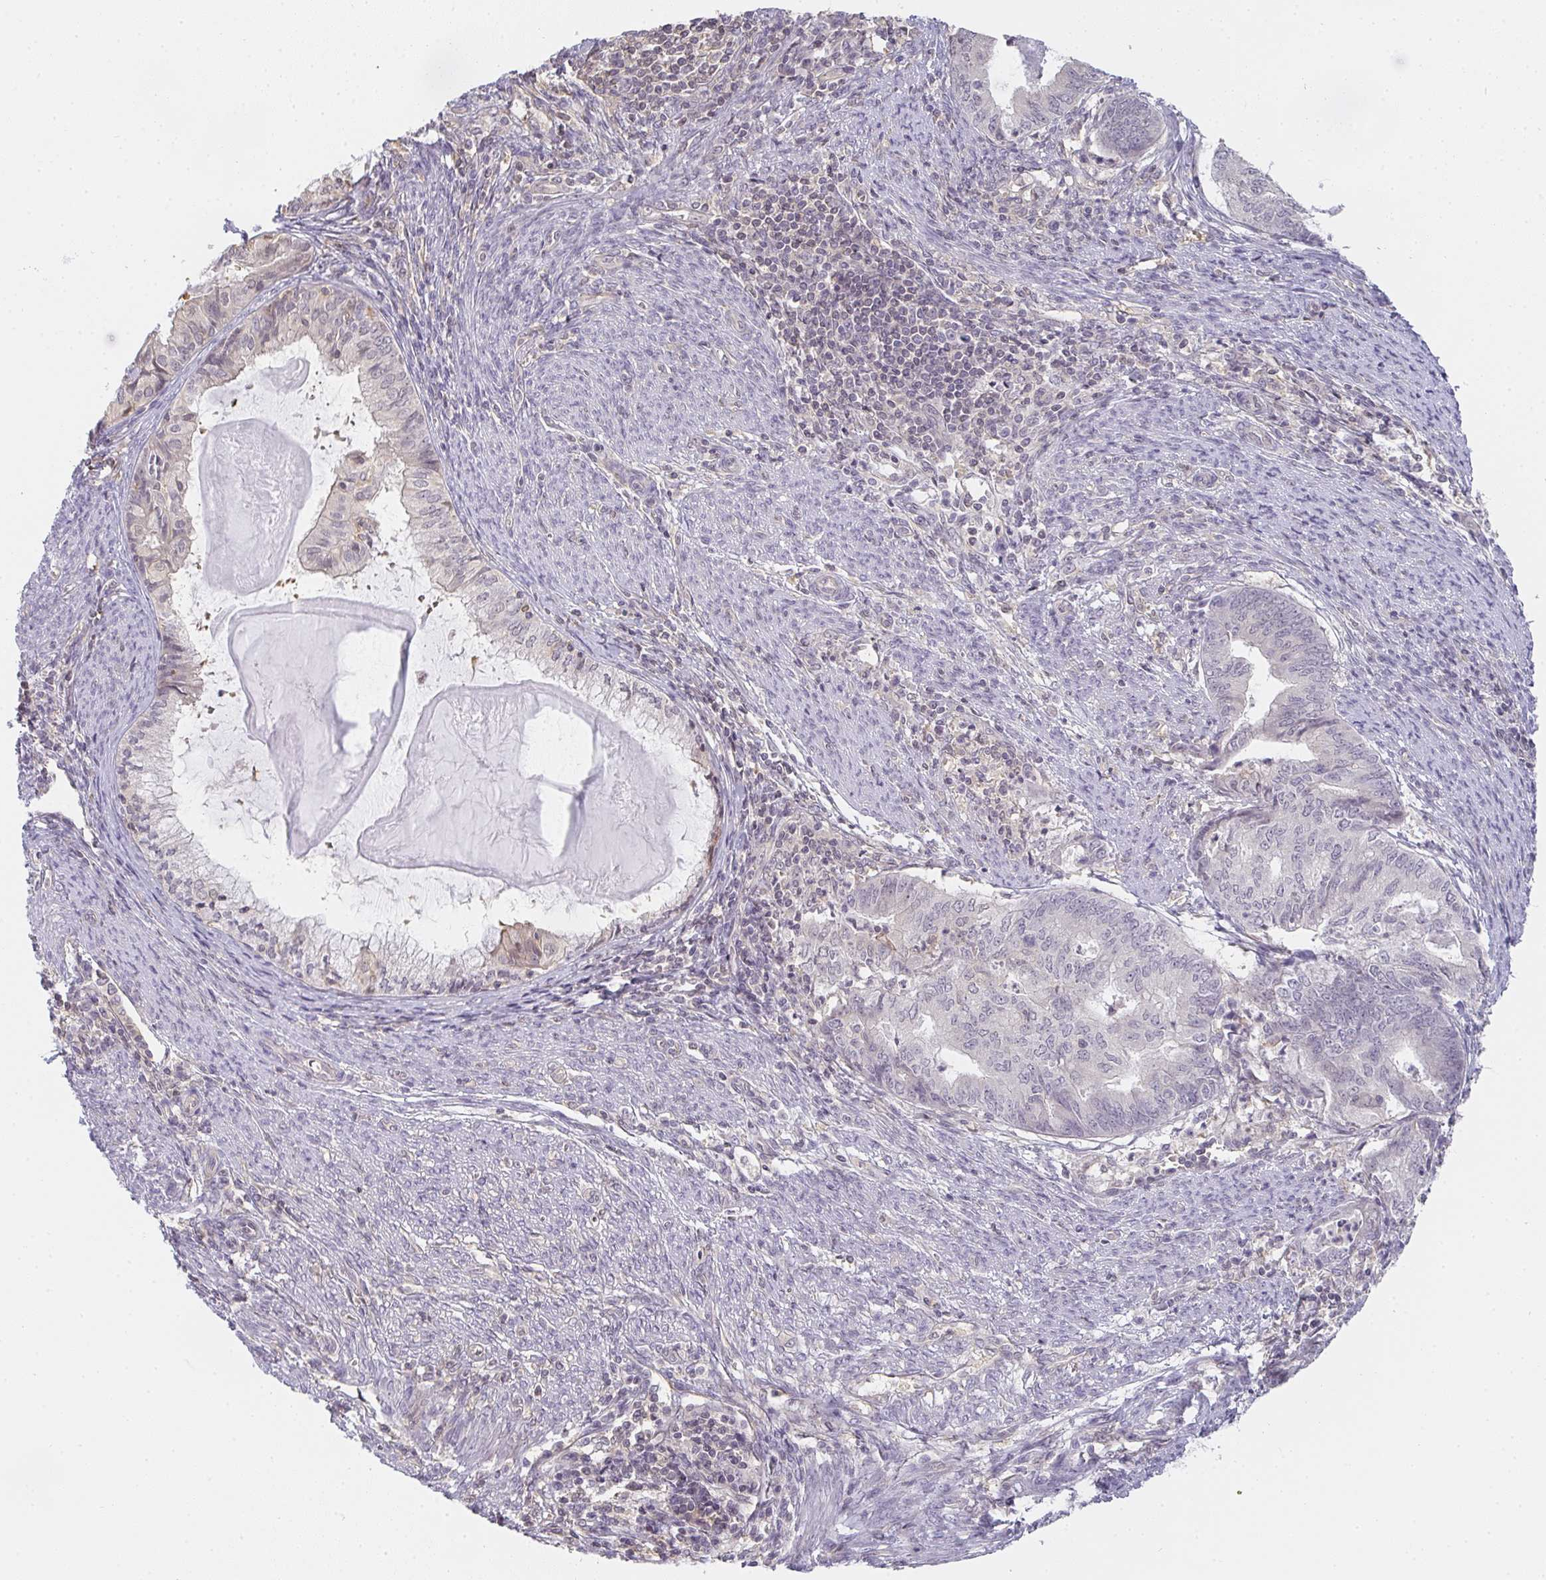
{"staining": {"intensity": "negative", "quantity": "none", "location": "none"}, "tissue": "endometrial cancer", "cell_type": "Tumor cells", "image_type": "cancer", "snomed": [{"axis": "morphology", "description": "Adenocarcinoma, NOS"}, {"axis": "topography", "description": "Endometrium"}], "caption": "Protein analysis of endometrial adenocarcinoma shows no significant positivity in tumor cells. (Stains: DAB immunohistochemistry (IHC) with hematoxylin counter stain, Microscopy: brightfield microscopy at high magnification).", "gene": "GSDMB", "patient": {"sex": "female", "age": 79}}